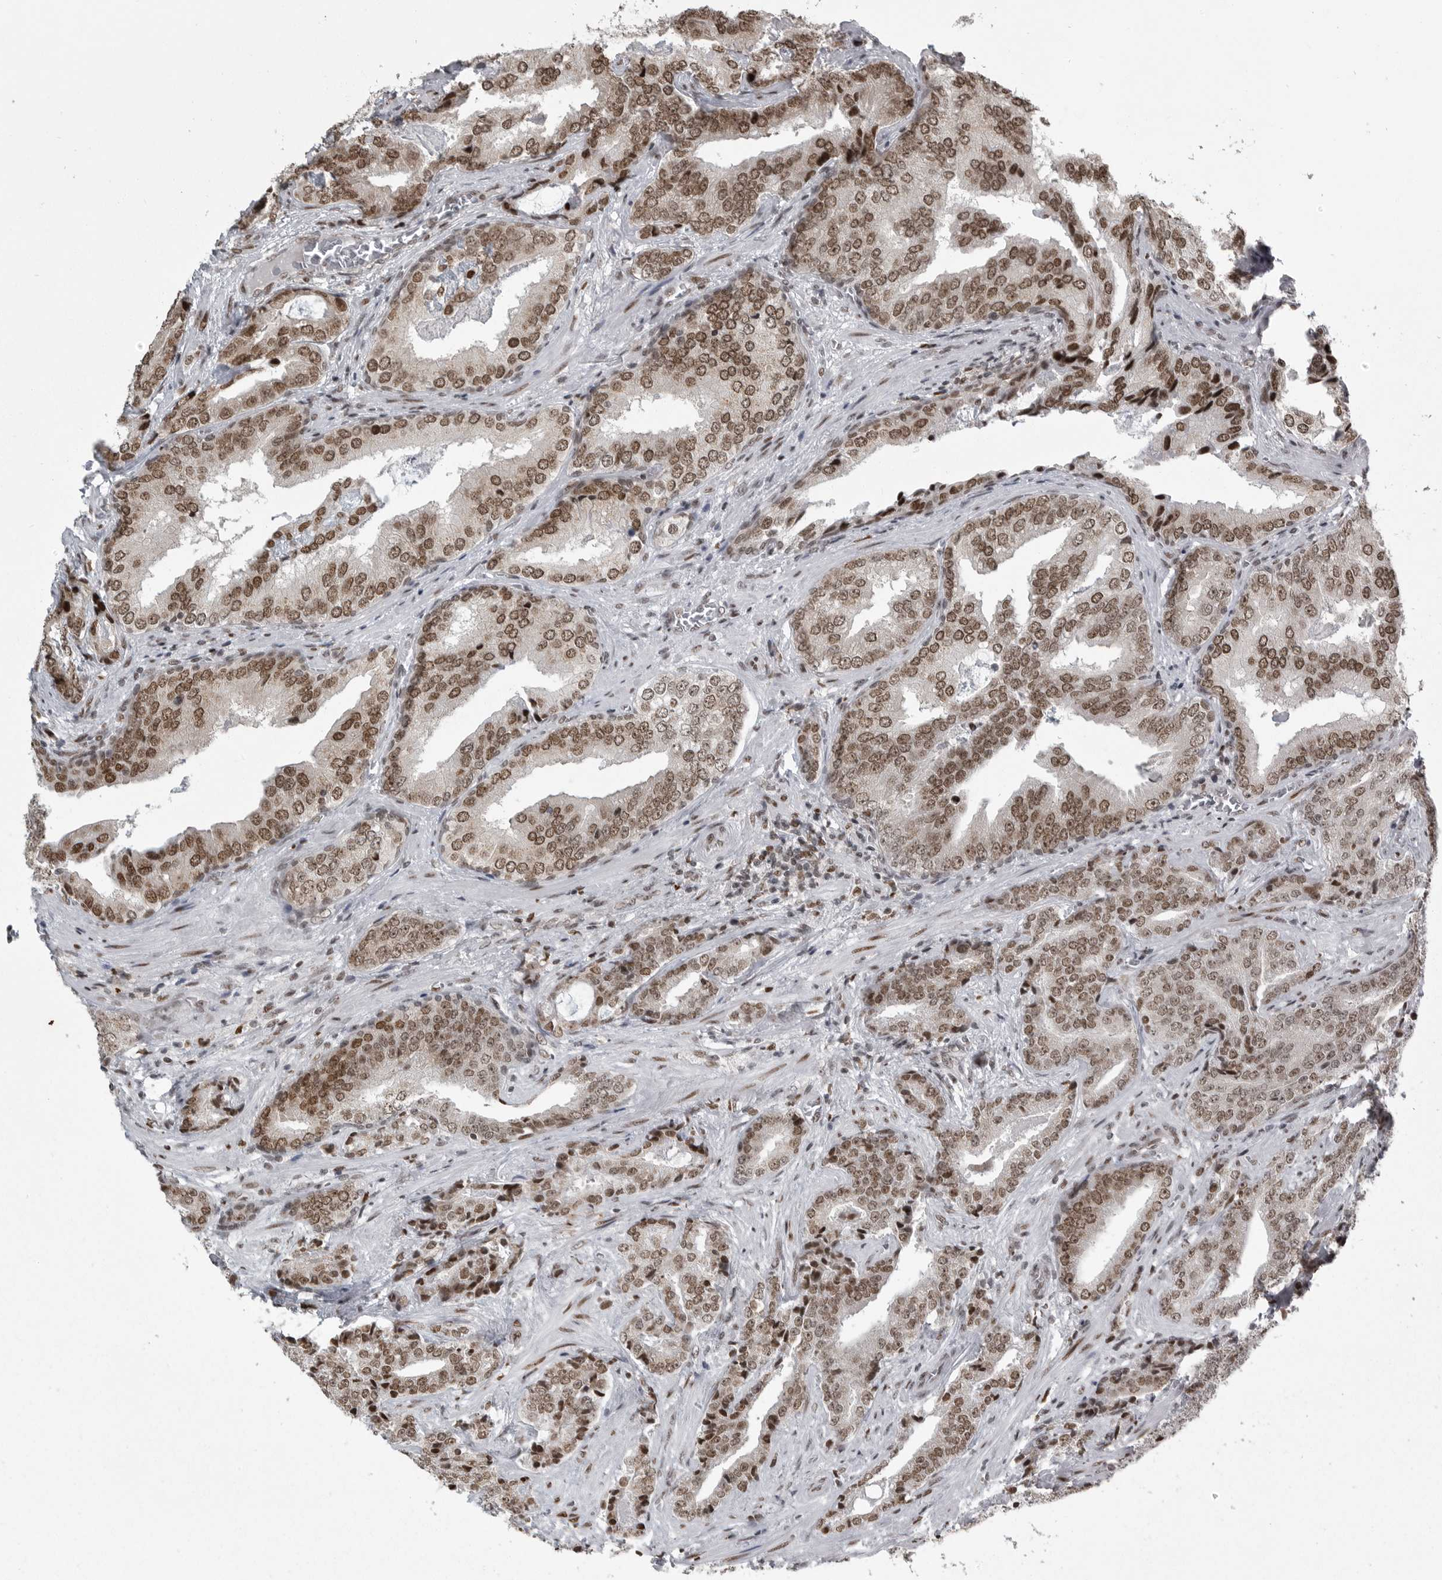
{"staining": {"intensity": "moderate", "quantity": ">75%", "location": "nuclear"}, "tissue": "prostate cancer", "cell_type": "Tumor cells", "image_type": "cancer", "snomed": [{"axis": "morphology", "description": "Adenocarcinoma, Low grade"}, {"axis": "topography", "description": "Prostate"}], "caption": "Brown immunohistochemical staining in human prostate cancer reveals moderate nuclear staining in approximately >75% of tumor cells. (brown staining indicates protein expression, while blue staining denotes nuclei).", "gene": "YAF2", "patient": {"sex": "male", "age": 67}}